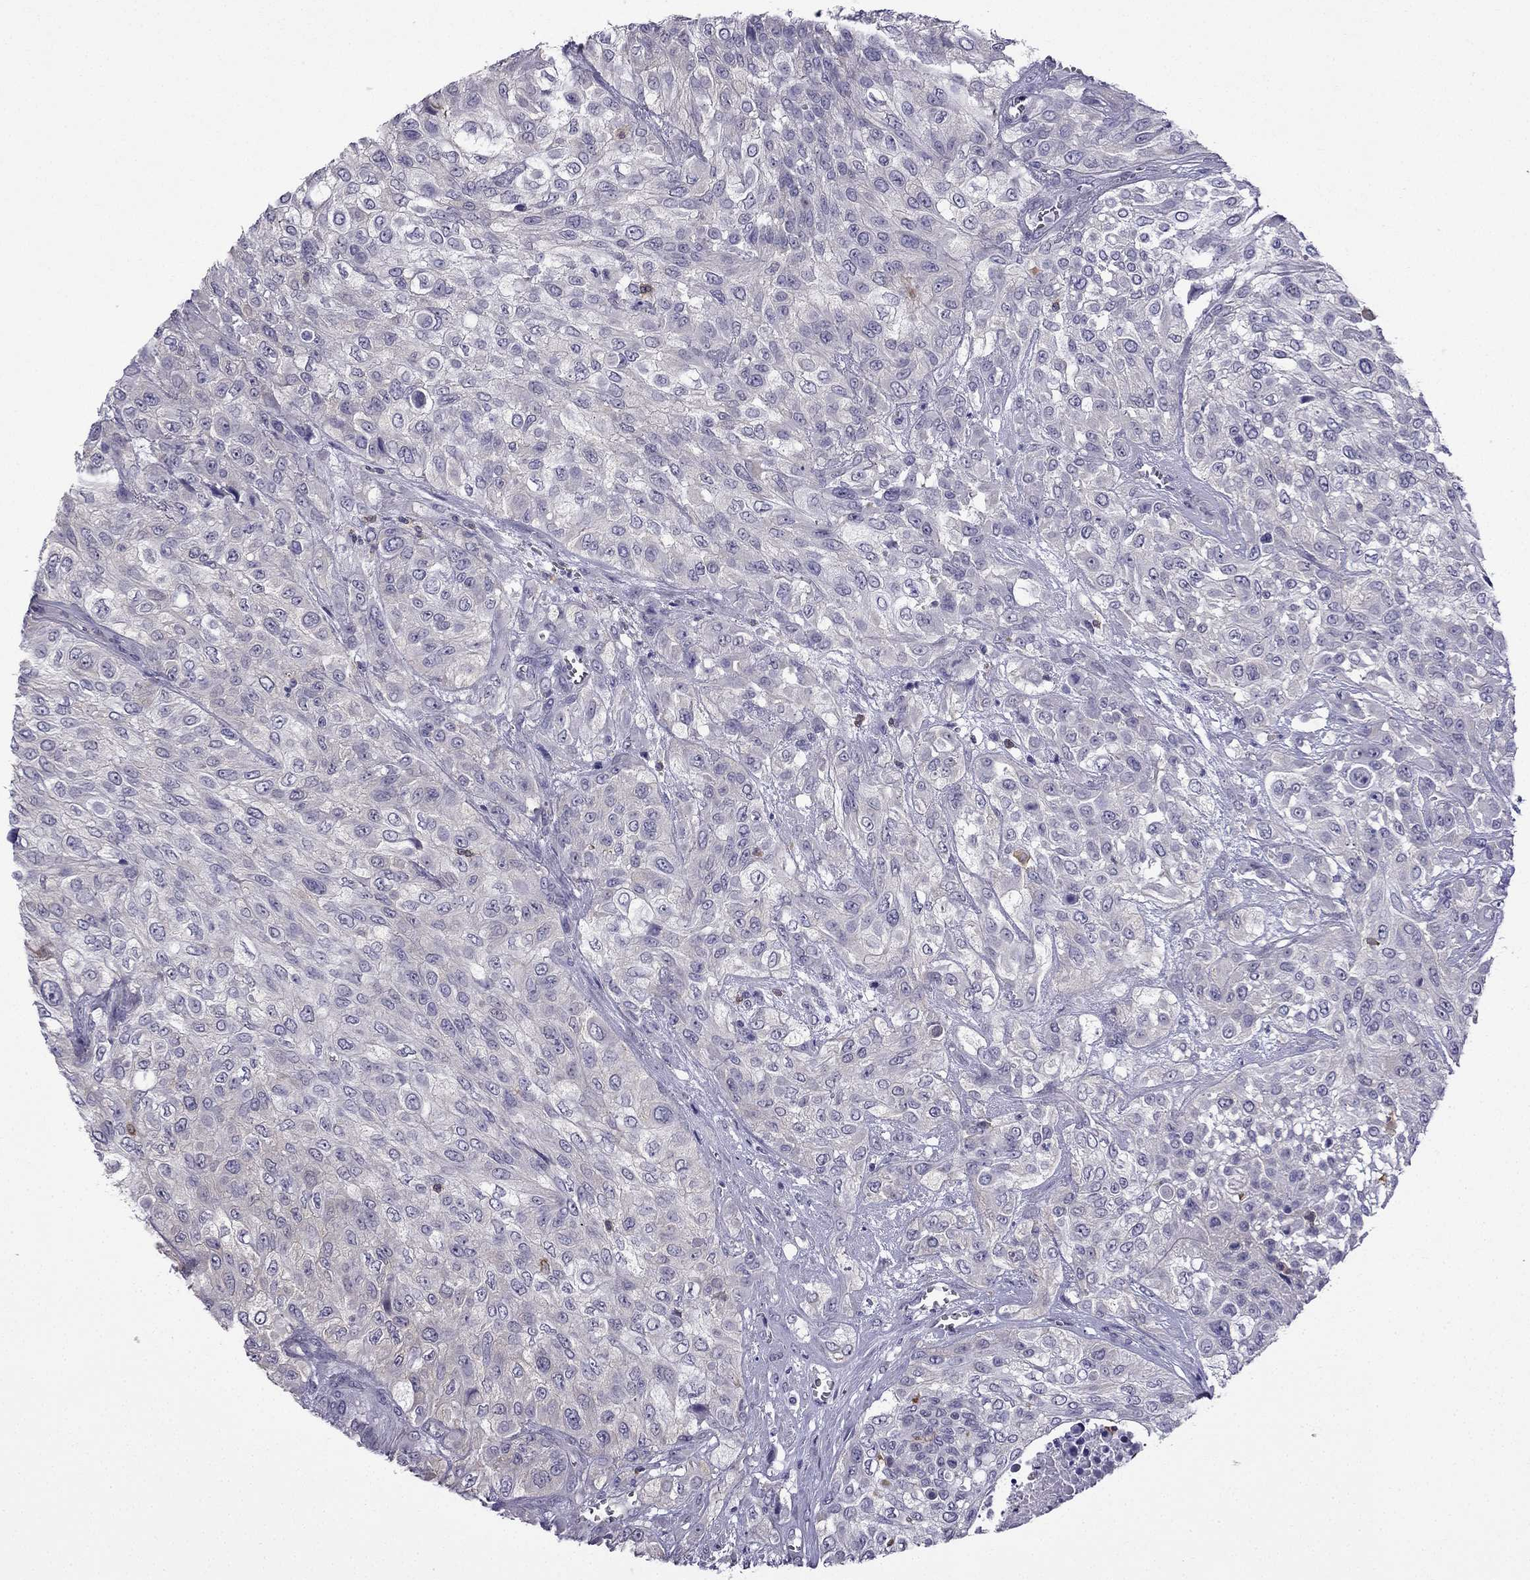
{"staining": {"intensity": "negative", "quantity": "none", "location": "none"}, "tissue": "urothelial cancer", "cell_type": "Tumor cells", "image_type": "cancer", "snomed": [{"axis": "morphology", "description": "Urothelial carcinoma, High grade"}, {"axis": "topography", "description": "Urinary bladder"}], "caption": "Immunohistochemical staining of human high-grade urothelial carcinoma exhibits no significant expression in tumor cells.", "gene": "CCK", "patient": {"sex": "male", "age": 57}}